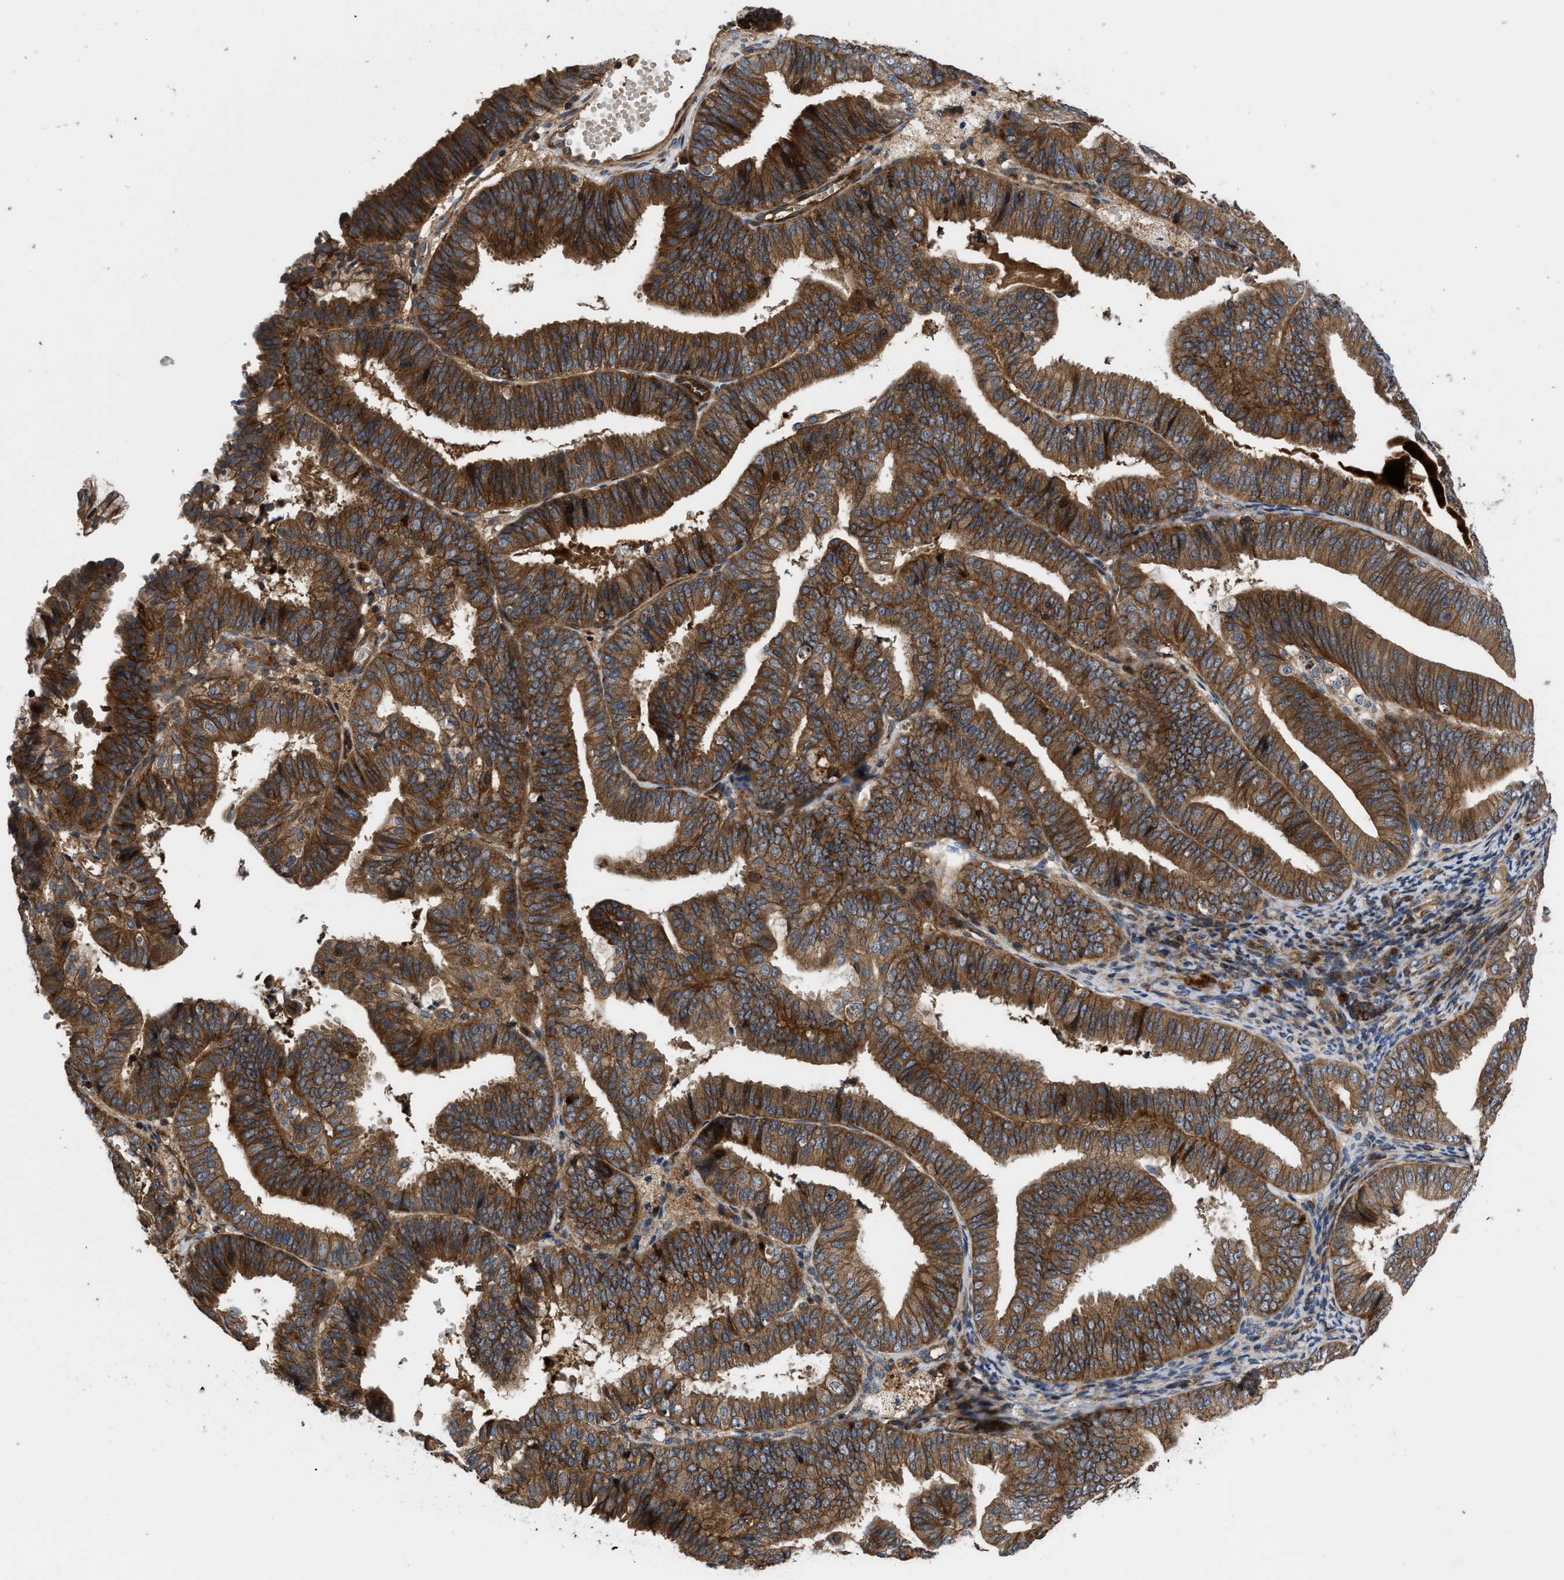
{"staining": {"intensity": "strong", "quantity": ">75%", "location": "cytoplasmic/membranous"}, "tissue": "endometrial cancer", "cell_type": "Tumor cells", "image_type": "cancer", "snomed": [{"axis": "morphology", "description": "Adenocarcinoma, NOS"}, {"axis": "topography", "description": "Endometrium"}], "caption": "Human endometrial cancer stained with a brown dye exhibits strong cytoplasmic/membranous positive staining in about >75% of tumor cells.", "gene": "CNNM3", "patient": {"sex": "female", "age": 63}}